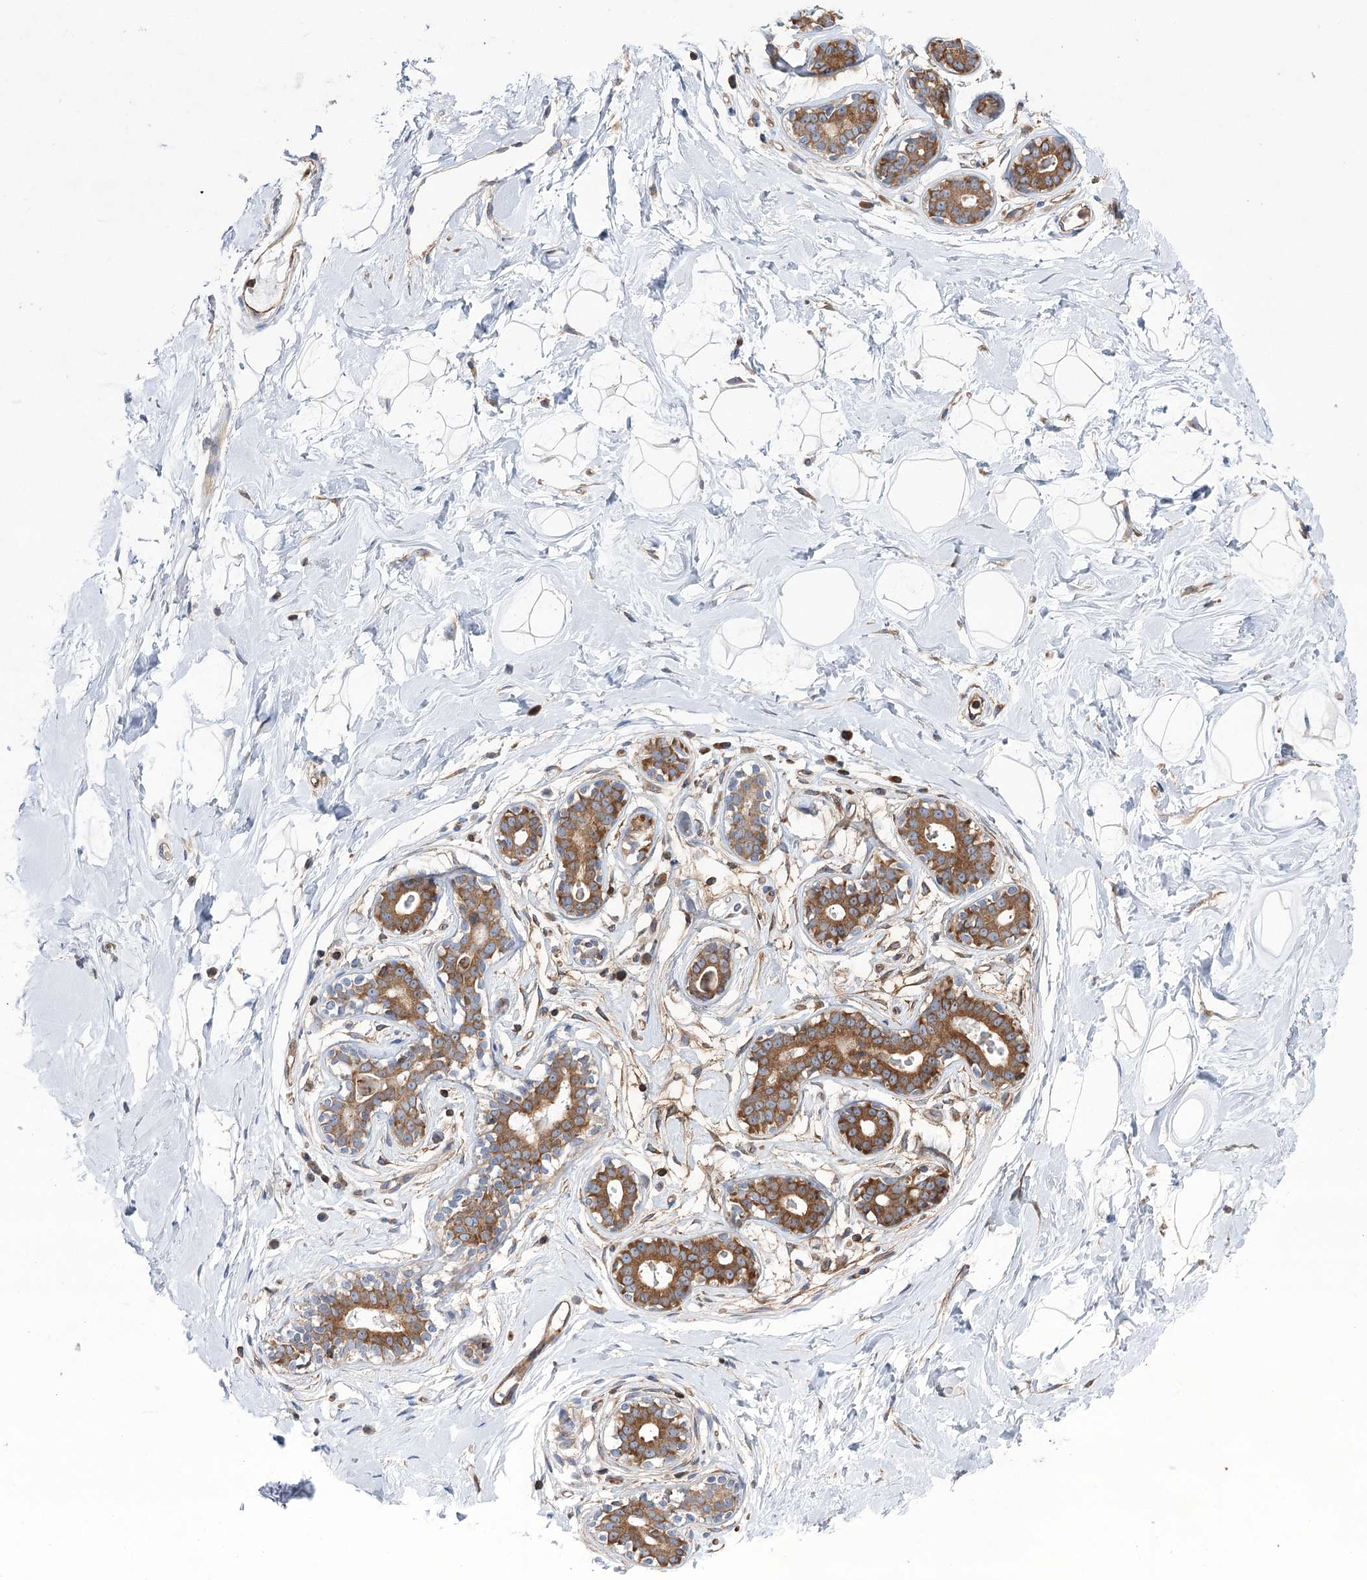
{"staining": {"intensity": "negative", "quantity": "none", "location": "none"}, "tissue": "breast", "cell_type": "Adipocytes", "image_type": "normal", "snomed": [{"axis": "morphology", "description": "Normal tissue, NOS"}, {"axis": "morphology", "description": "Adenoma, NOS"}, {"axis": "topography", "description": "Breast"}], "caption": "This is a photomicrograph of immunohistochemistry (IHC) staining of unremarkable breast, which shows no staining in adipocytes. (Immunohistochemistry, brightfield microscopy, high magnification).", "gene": "VPS37B", "patient": {"sex": "female", "age": 23}}